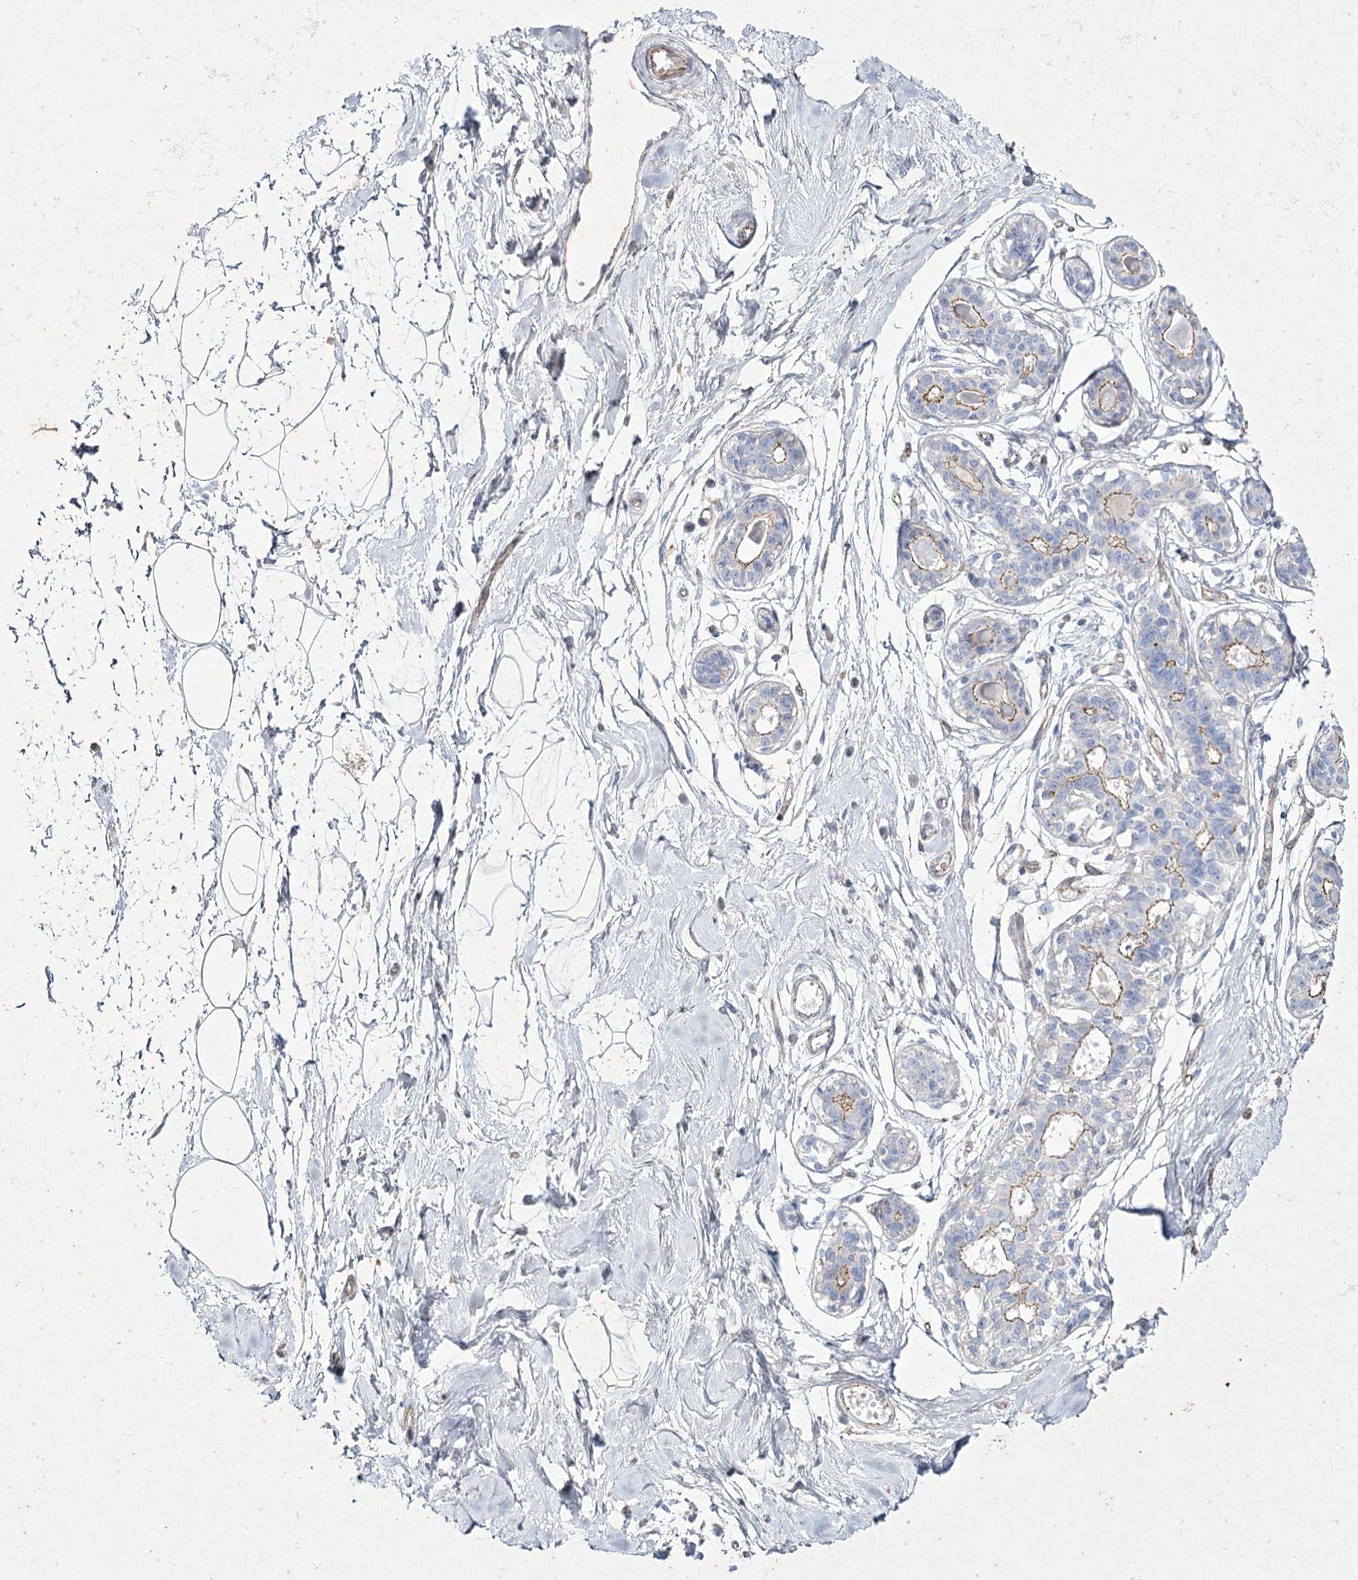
{"staining": {"intensity": "negative", "quantity": "none", "location": "none"}, "tissue": "breast", "cell_type": "Adipocytes", "image_type": "normal", "snomed": [{"axis": "morphology", "description": "Normal tissue, NOS"}, {"axis": "topography", "description": "Breast"}], "caption": "IHC micrograph of unremarkable breast: breast stained with DAB exhibits no significant protein staining in adipocytes.", "gene": "LDLRAD3", "patient": {"sex": "female", "age": 45}}